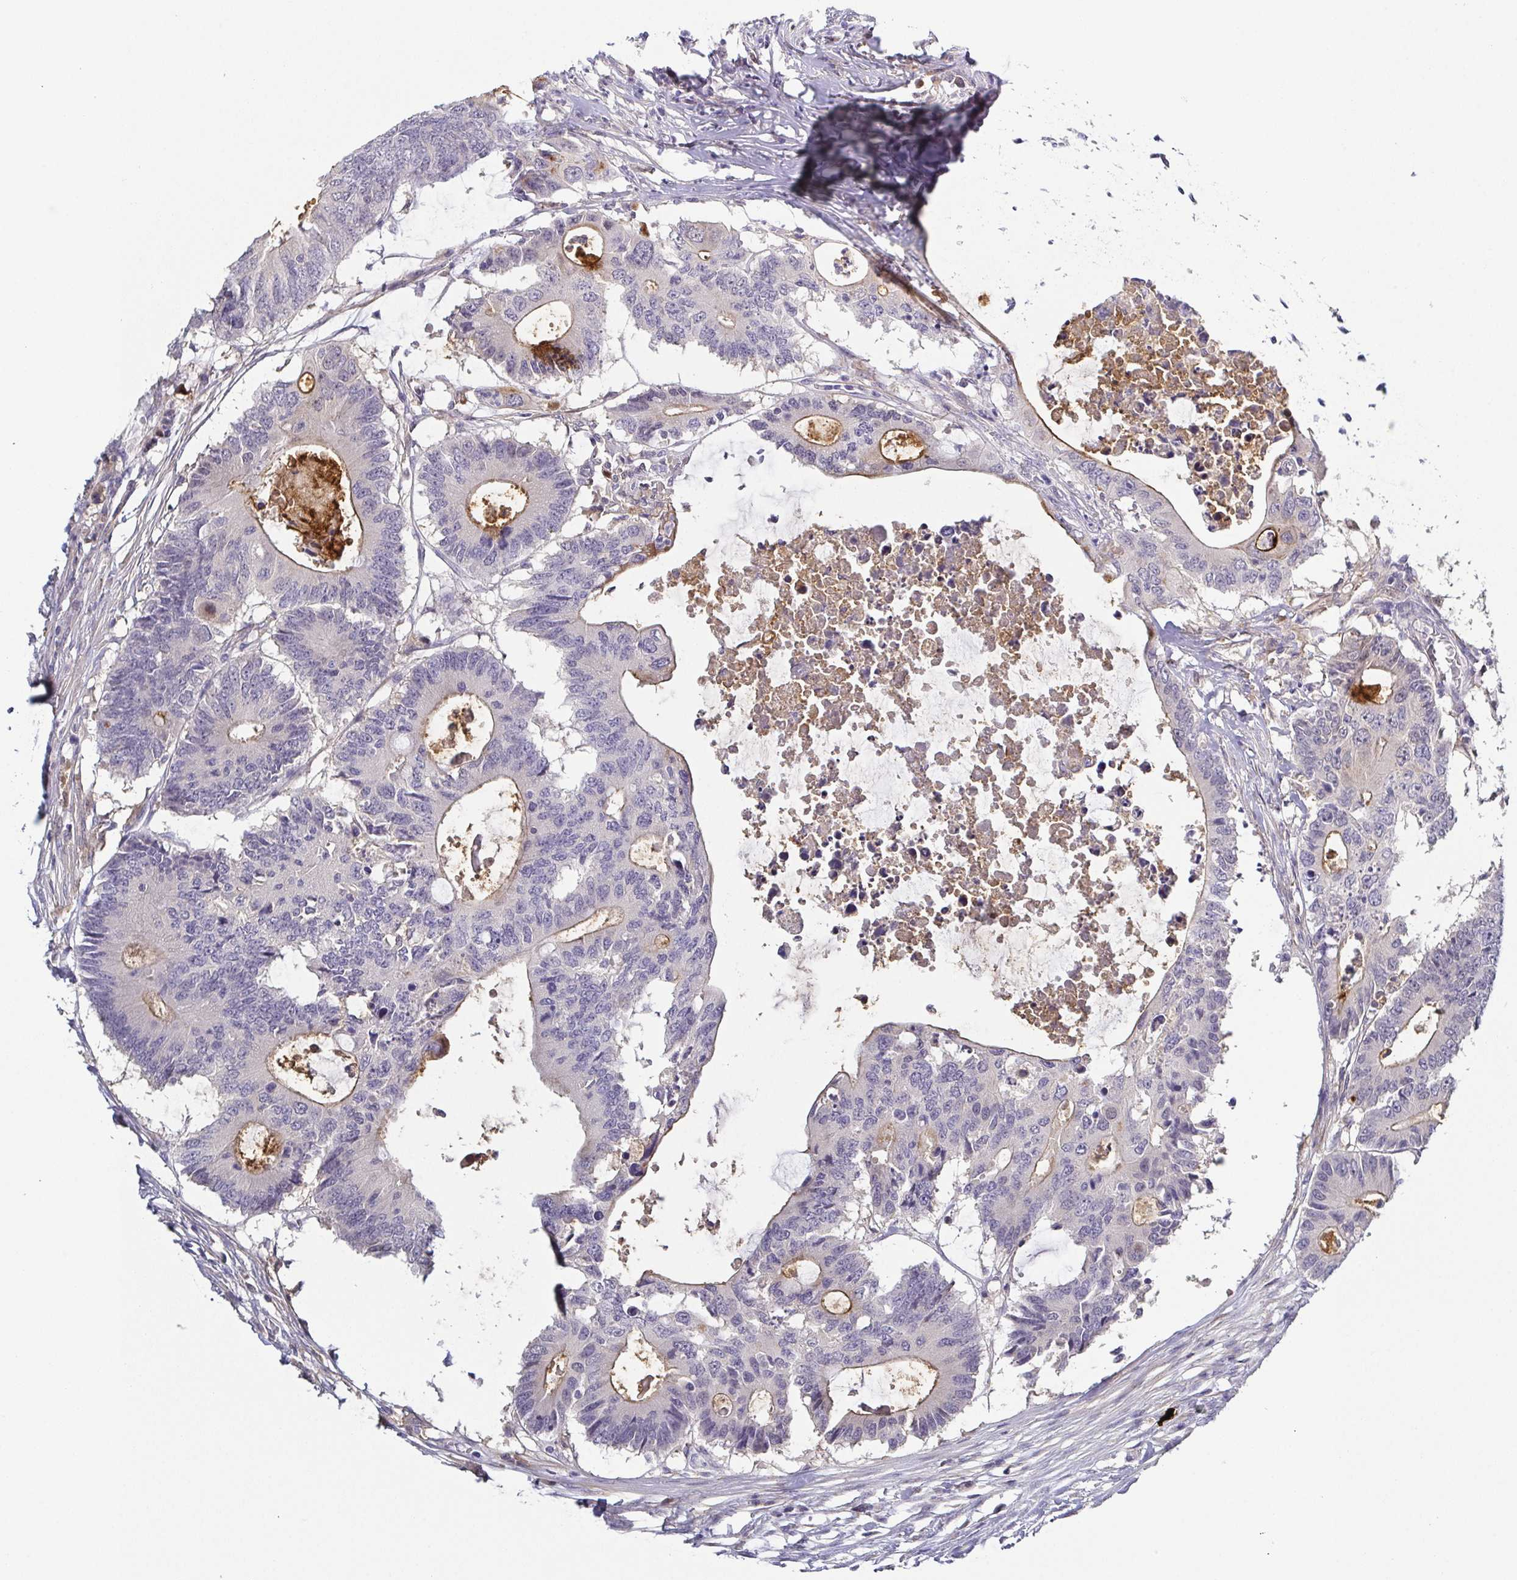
{"staining": {"intensity": "weak", "quantity": "<25%", "location": "cytoplasmic/membranous"}, "tissue": "colorectal cancer", "cell_type": "Tumor cells", "image_type": "cancer", "snomed": [{"axis": "morphology", "description": "Adenocarcinoma, NOS"}, {"axis": "topography", "description": "Colon"}], "caption": "DAB immunohistochemical staining of human colorectal adenocarcinoma exhibits no significant expression in tumor cells.", "gene": "RNASE7", "patient": {"sex": "male", "age": 71}}